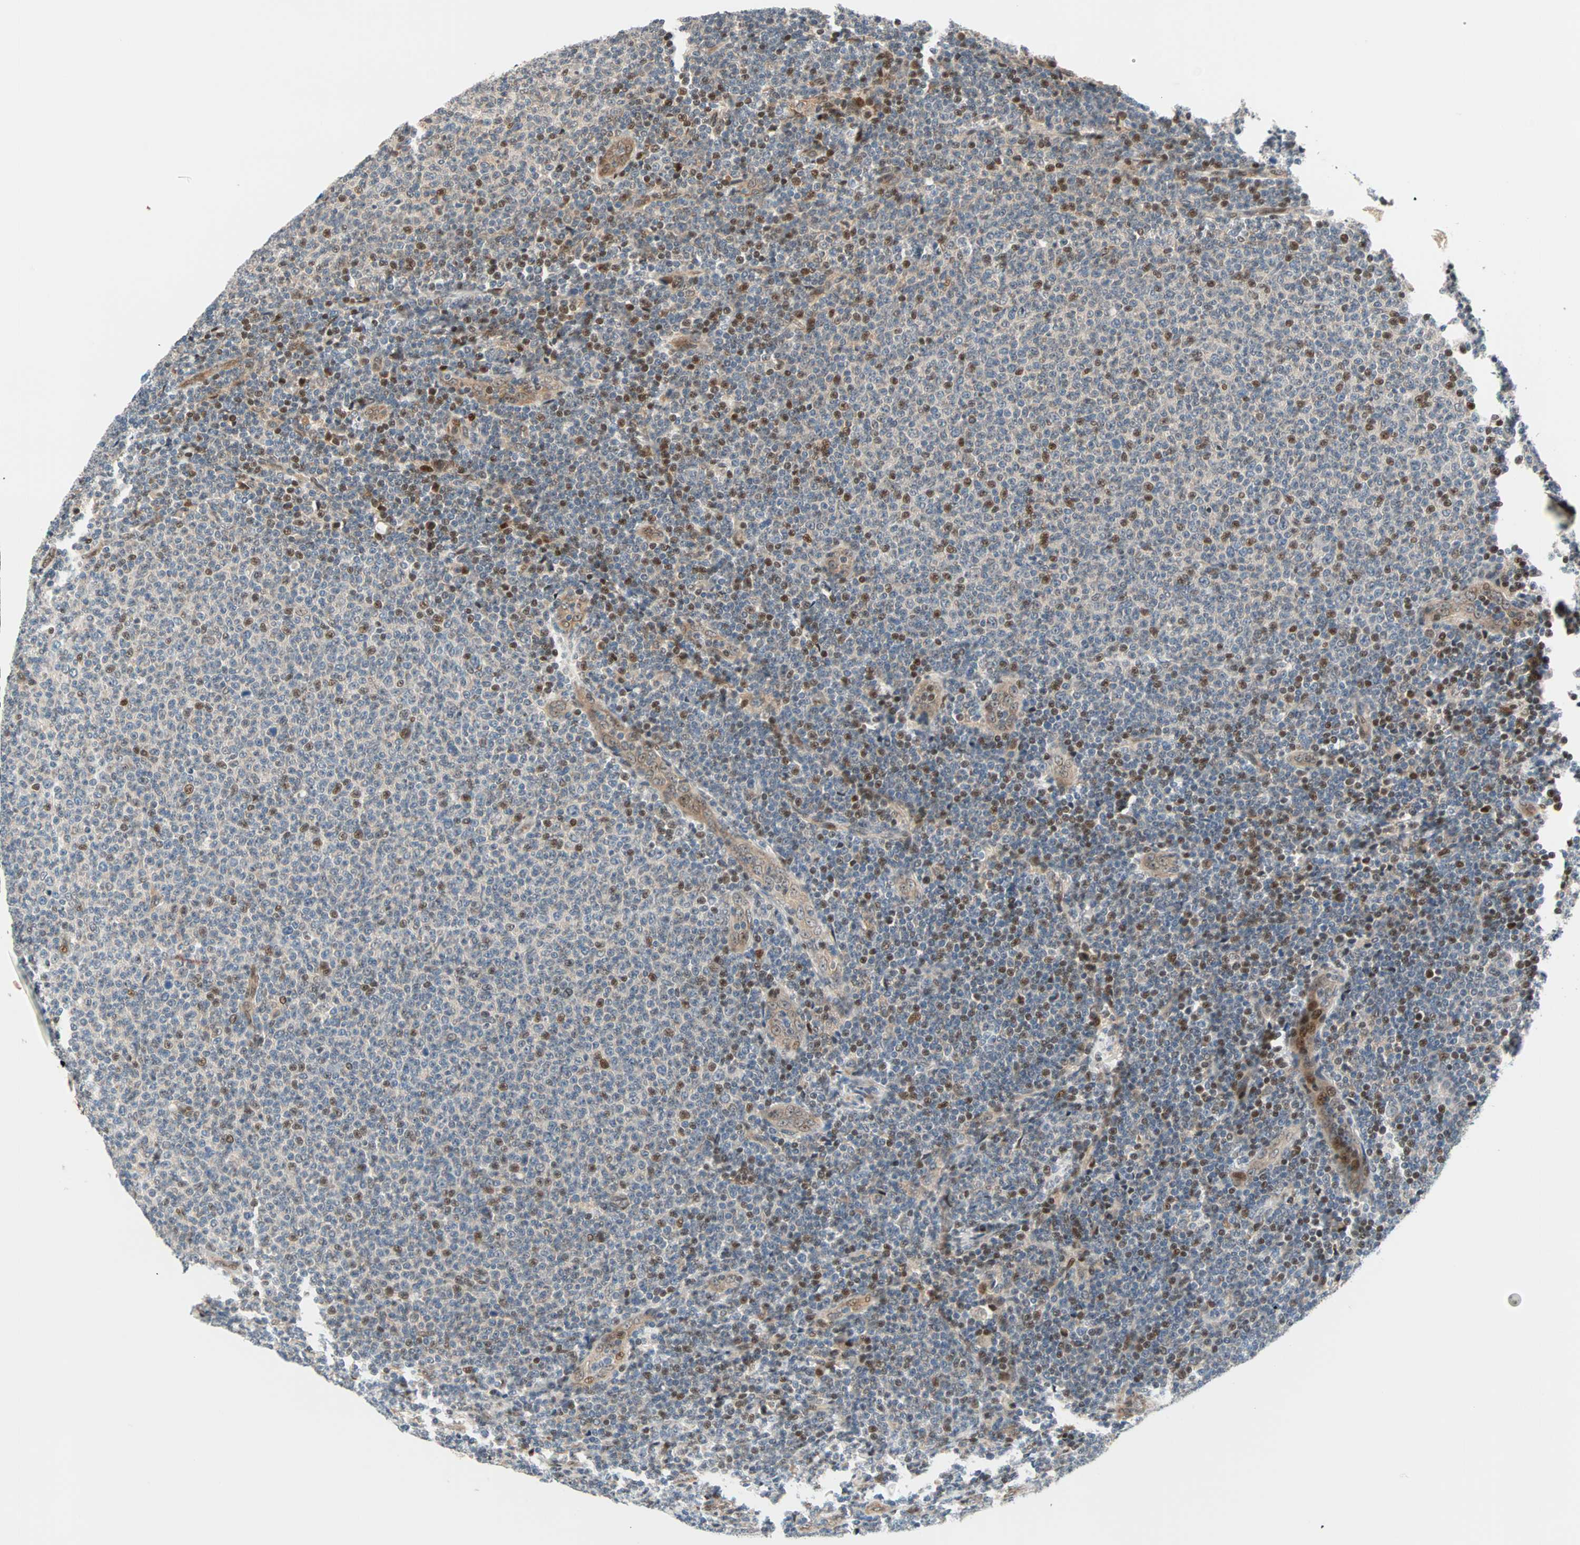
{"staining": {"intensity": "moderate", "quantity": "<25%", "location": "nuclear"}, "tissue": "lymphoma", "cell_type": "Tumor cells", "image_type": "cancer", "snomed": [{"axis": "morphology", "description": "Malignant lymphoma, non-Hodgkin's type, Low grade"}, {"axis": "topography", "description": "Lymph node"}], "caption": "DAB immunohistochemical staining of lymphoma exhibits moderate nuclear protein staining in about <25% of tumor cells.", "gene": "HECW1", "patient": {"sex": "male", "age": 66}}